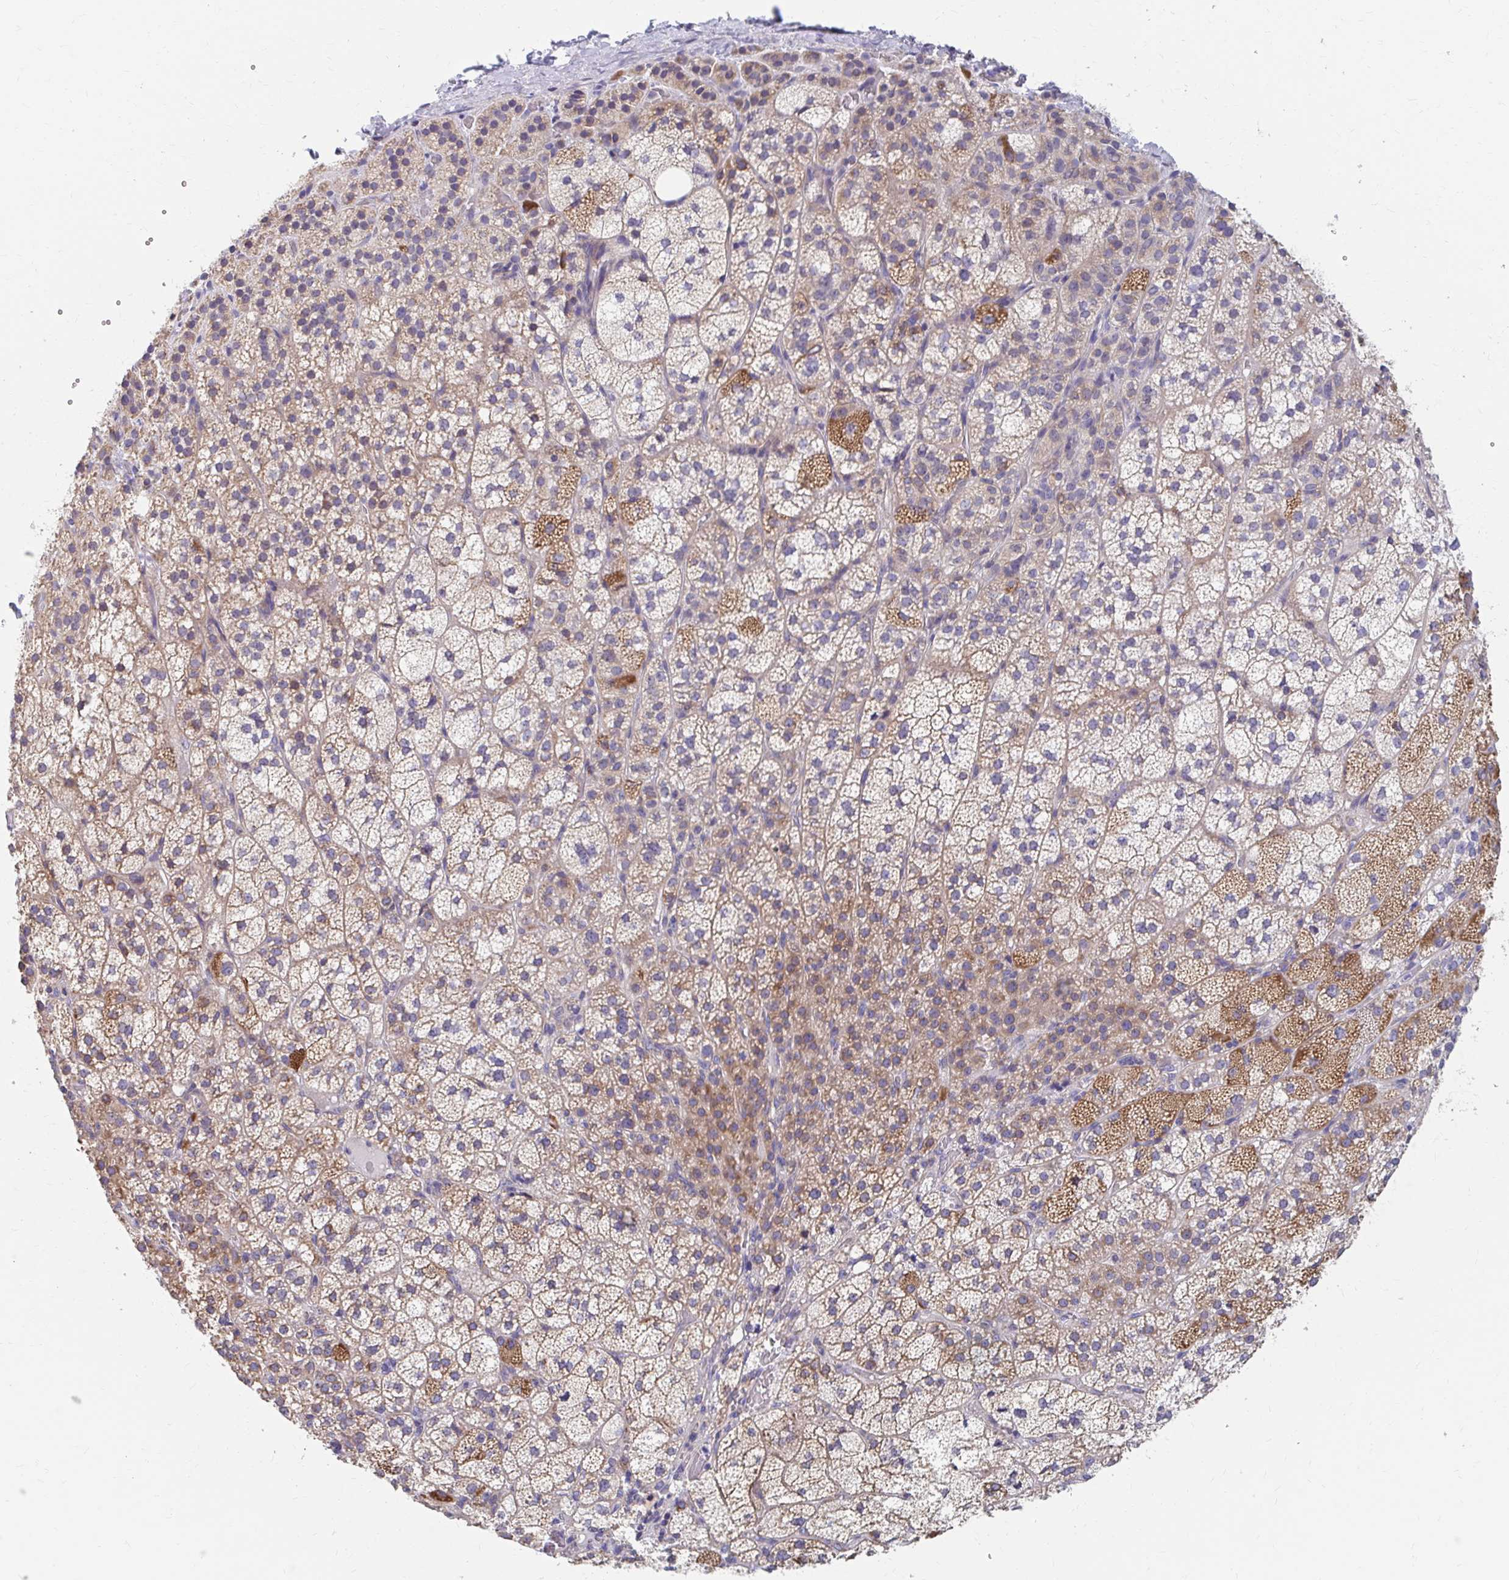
{"staining": {"intensity": "moderate", "quantity": "25%-75%", "location": "cytoplasmic/membranous"}, "tissue": "adrenal gland", "cell_type": "Glandular cells", "image_type": "normal", "snomed": [{"axis": "morphology", "description": "Normal tissue, NOS"}, {"axis": "topography", "description": "Adrenal gland"}], "caption": "This photomicrograph shows immunohistochemistry staining of normal adrenal gland, with medium moderate cytoplasmic/membranous staining in approximately 25%-75% of glandular cells.", "gene": "RCC1L", "patient": {"sex": "female", "age": 60}}